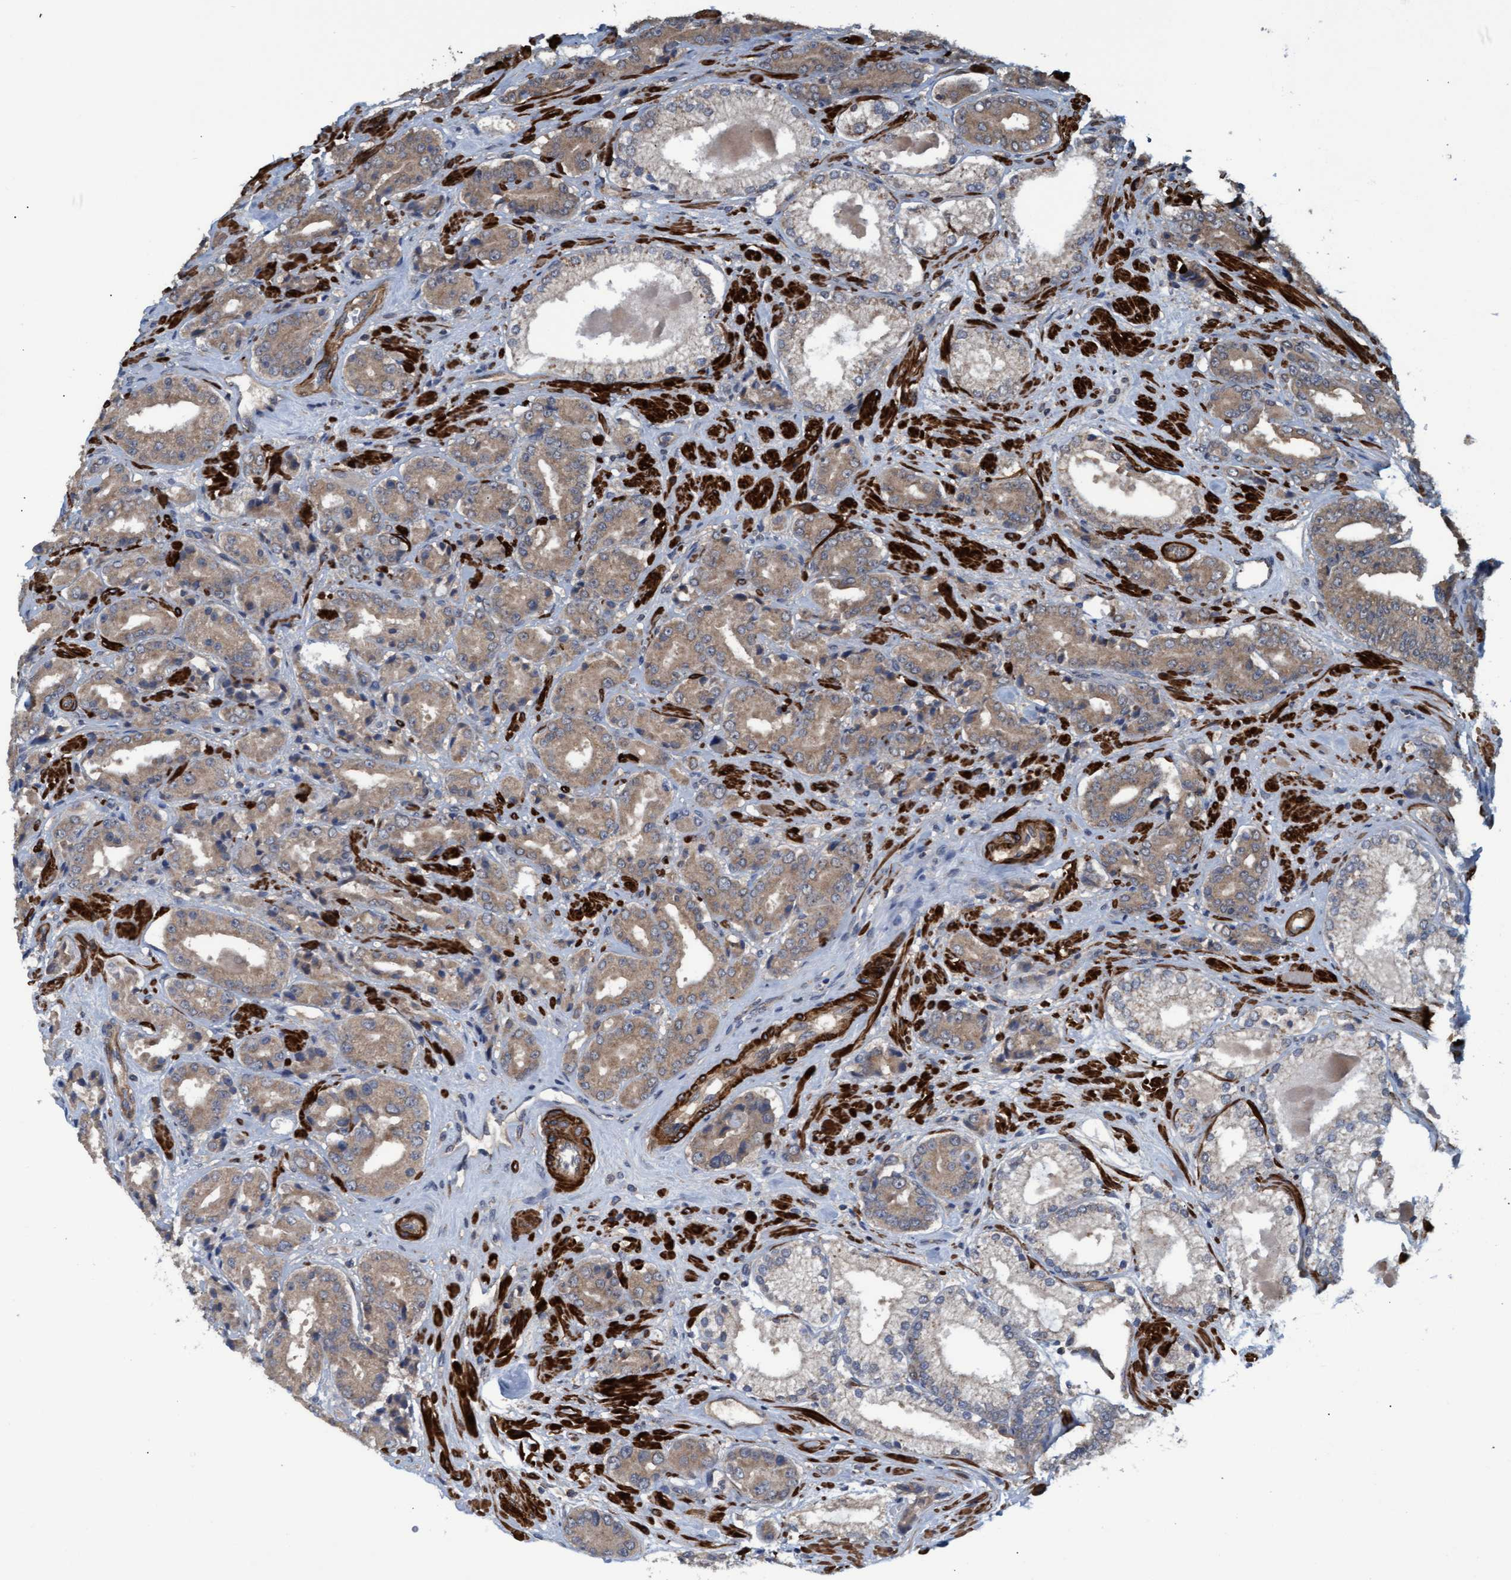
{"staining": {"intensity": "weak", "quantity": ">75%", "location": "cytoplasmic/membranous"}, "tissue": "prostate cancer", "cell_type": "Tumor cells", "image_type": "cancer", "snomed": [{"axis": "morphology", "description": "Adenocarcinoma, High grade"}, {"axis": "topography", "description": "Prostate"}], "caption": "Immunohistochemical staining of prostate cancer (adenocarcinoma (high-grade)) displays low levels of weak cytoplasmic/membranous protein staining in about >75% of tumor cells.", "gene": "GGT6", "patient": {"sex": "male", "age": 71}}